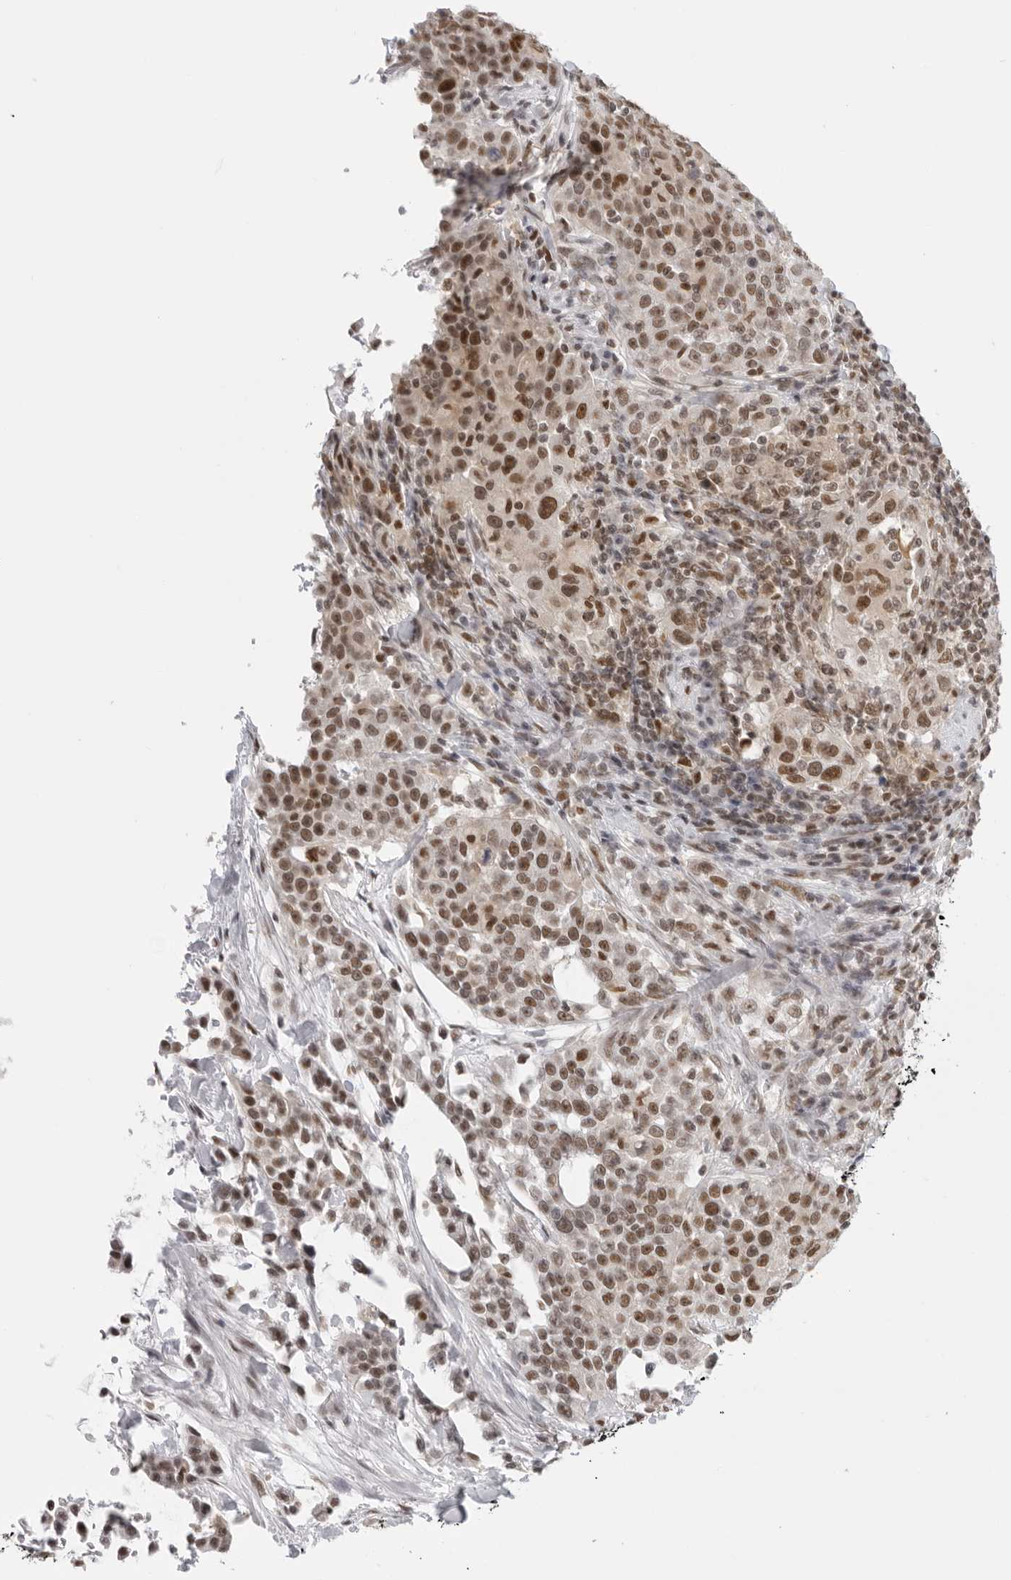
{"staining": {"intensity": "moderate", "quantity": ">75%", "location": "nuclear"}, "tissue": "urothelial cancer", "cell_type": "Tumor cells", "image_type": "cancer", "snomed": [{"axis": "morphology", "description": "Urothelial carcinoma, High grade"}, {"axis": "topography", "description": "Urinary bladder"}], "caption": "Immunohistochemical staining of human urothelial cancer reveals medium levels of moderate nuclear protein staining in about >75% of tumor cells. The staining was performed using DAB to visualize the protein expression in brown, while the nuclei were stained in blue with hematoxylin (Magnification: 20x).", "gene": "RPA2", "patient": {"sex": "female", "age": 80}}